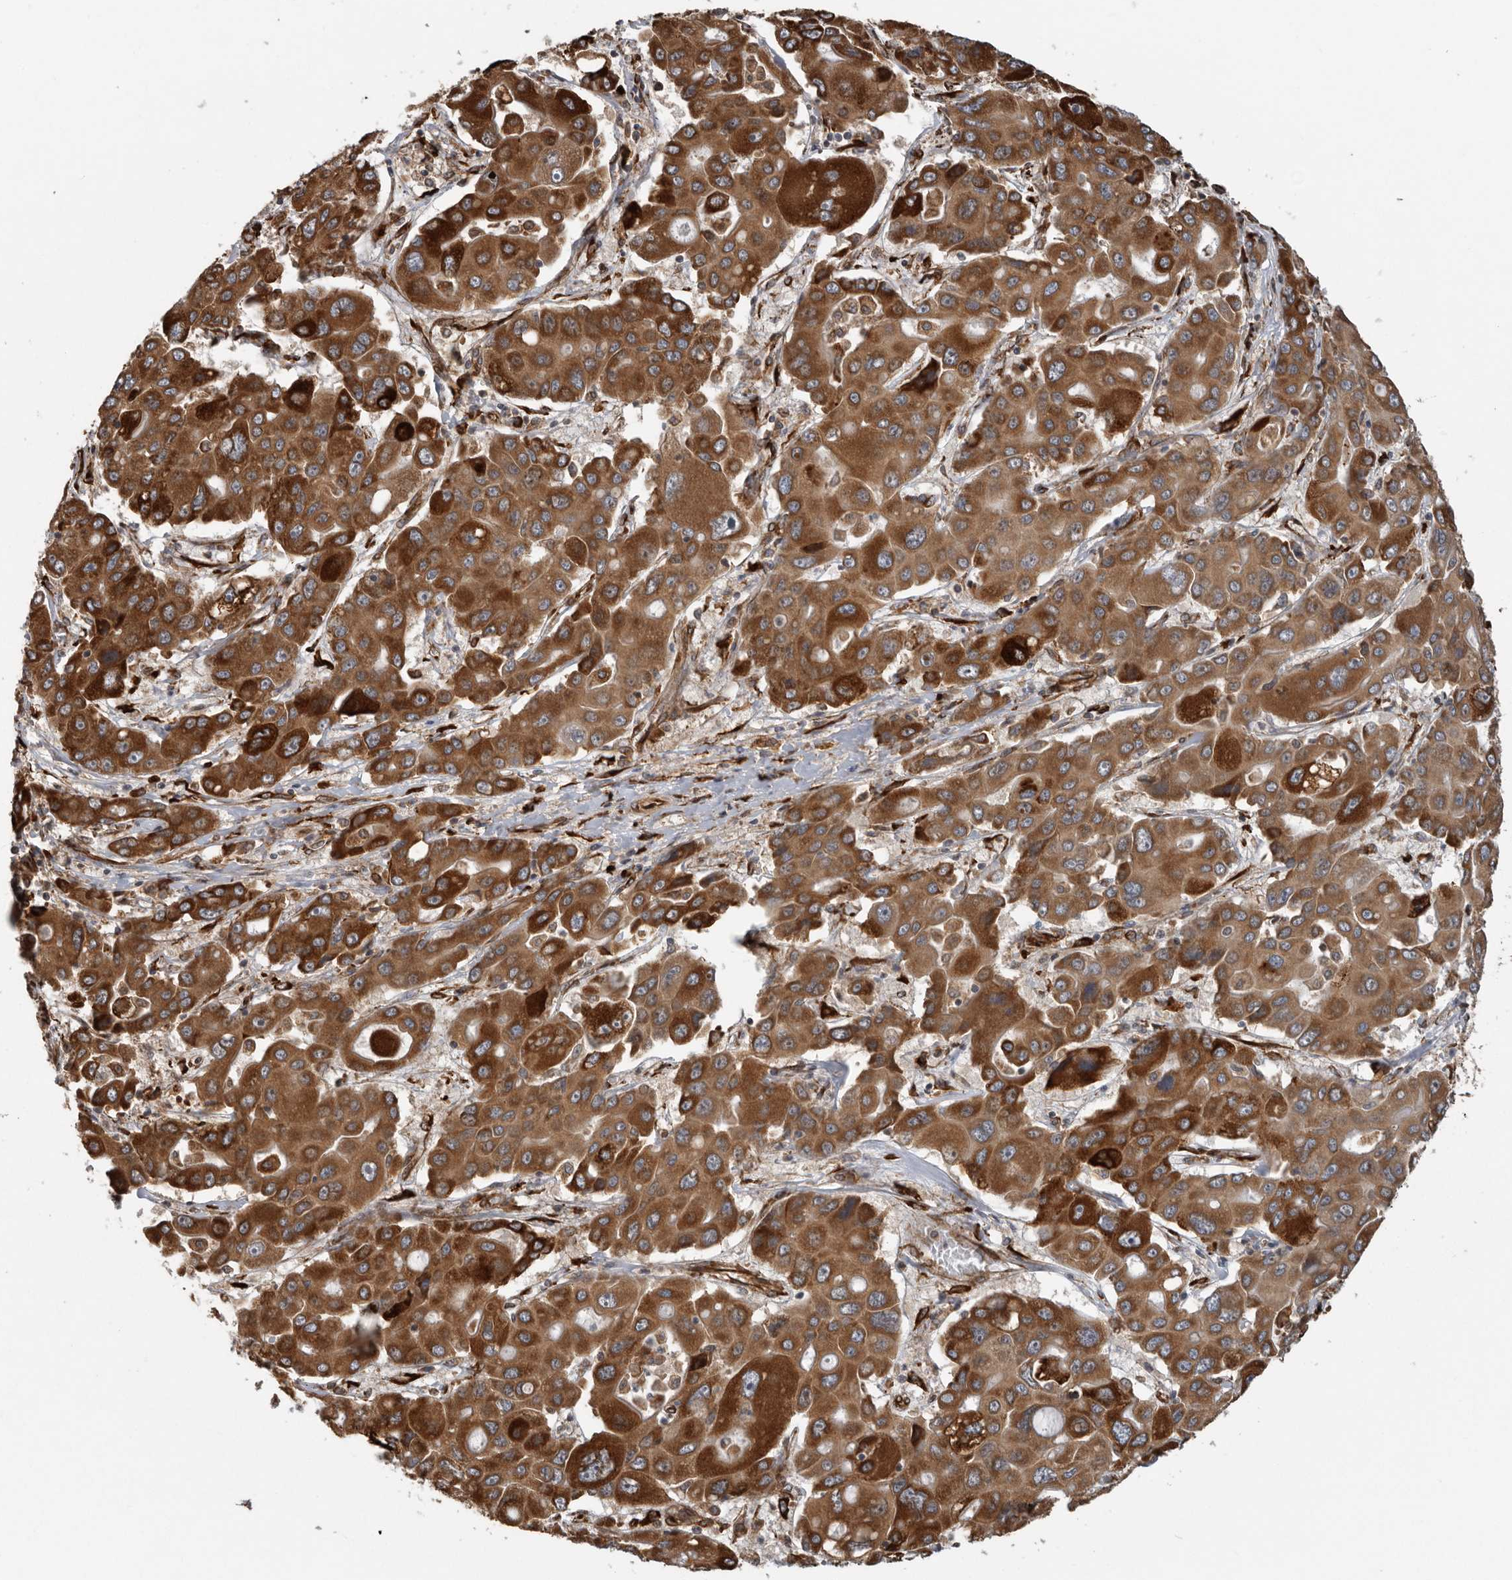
{"staining": {"intensity": "strong", "quantity": ">75%", "location": "cytoplasmic/membranous"}, "tissue": "liver cancer", "cell_type": "Tumor cells", "image_type": "cancer", "snomed": [{"axis": "morphology", "description": "Cholangiocarcinoma"}, {"axis": "topography", "description": "Liver"}], "caption": "Human cholangiocarcinoma (liver) stained with a protein marker exhibits strong staining in tumor cells.", "gene": "CEP350", "patient": {"sex": "male", "age": 67}}